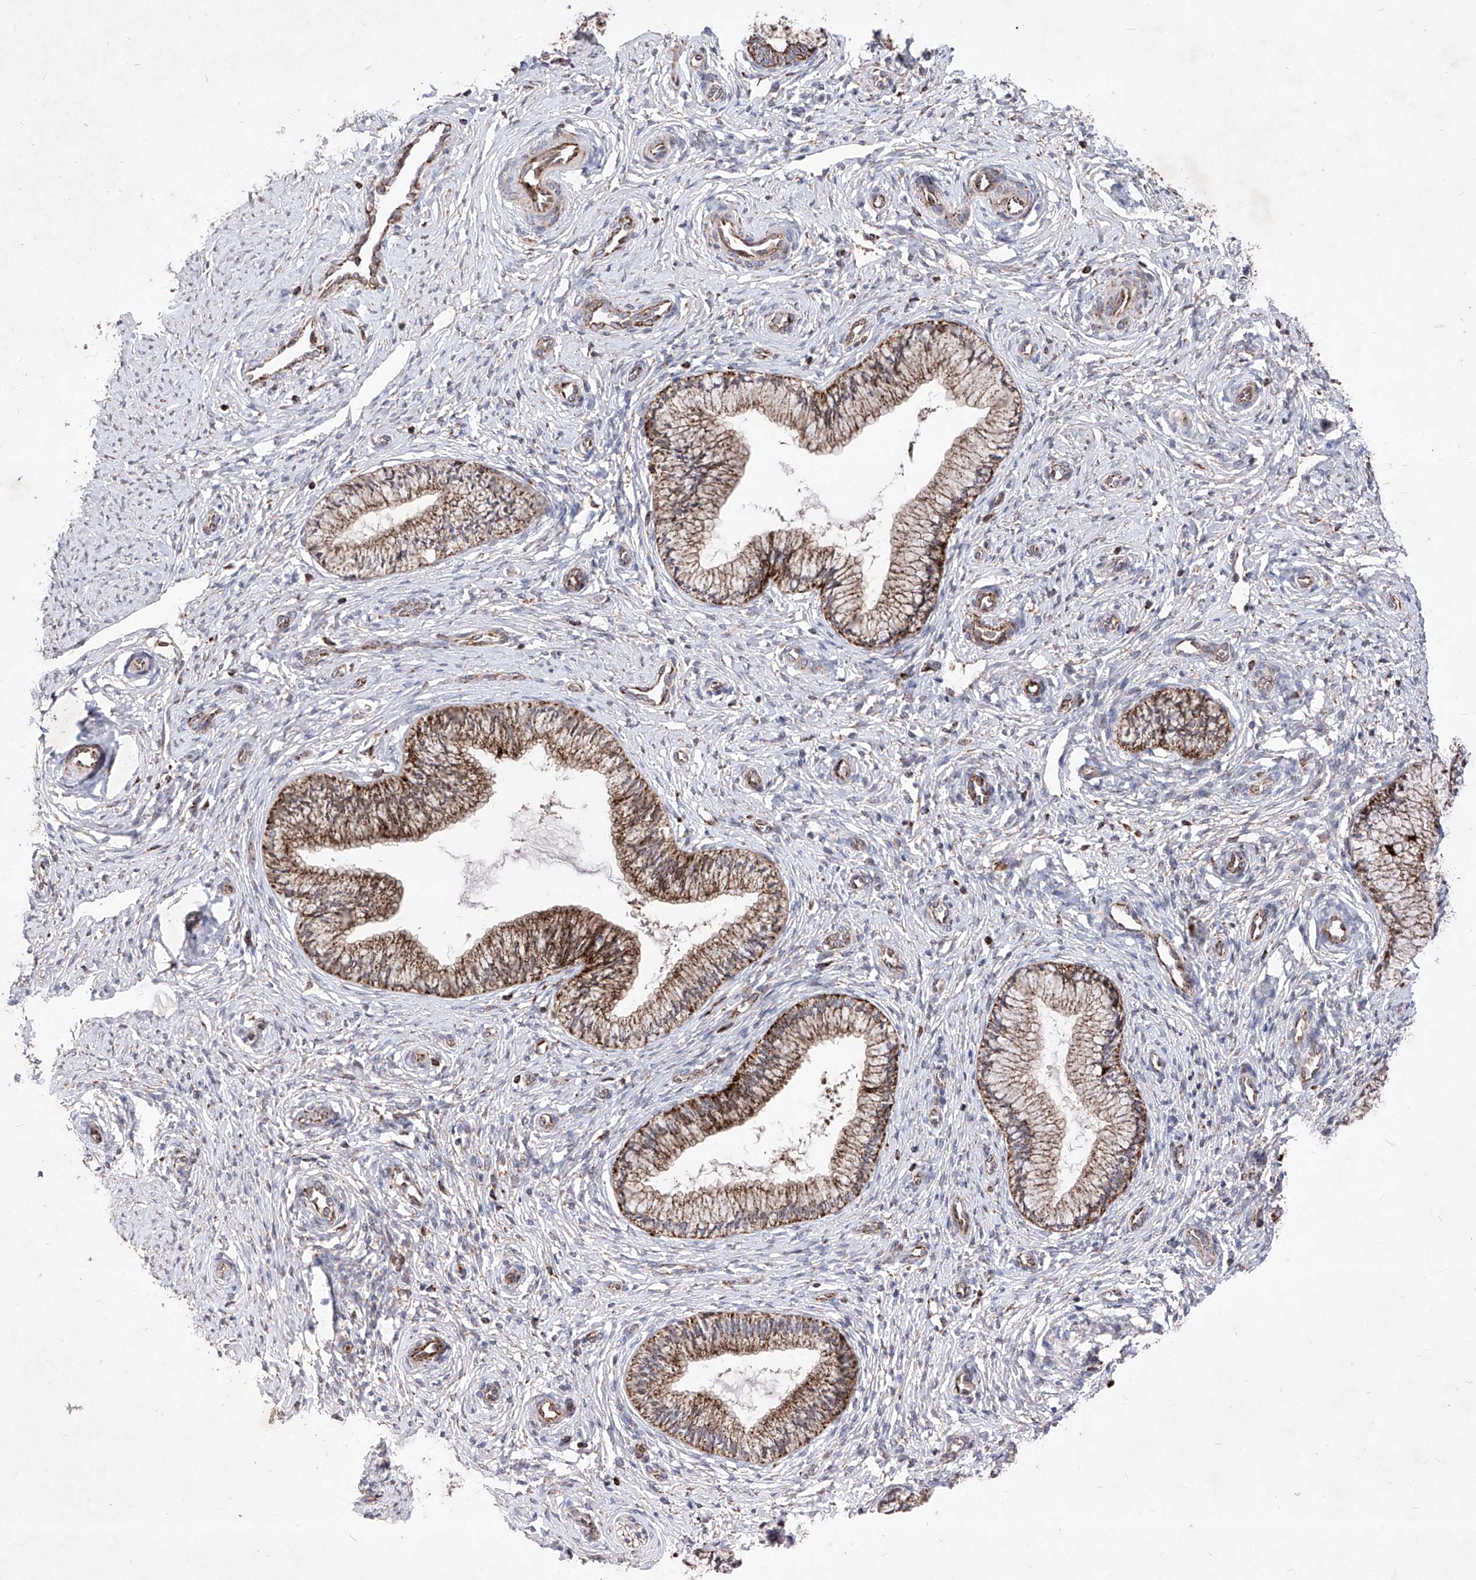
{"staining": {"intensity": "moderate", "quantity": ">75%", "location": "cytoplasmic/membranous"}, "tissue": "cervix", "cell_type": "Glandular cells", "image_type": "normal", "snomed": [{"axis": "morphology", "description": "Normal tissue, NOS"}, {"axis": "topography", "description": "Cervix"}], "caption": "The immunohistochemical stain labels moderate cytoplasmic/membranous positivity in glandular cells of unremarkable cervix. Nuclei are stained in blue.", "gene": "SEMA6A", "patient": {"sex": "female", "age": 27}}